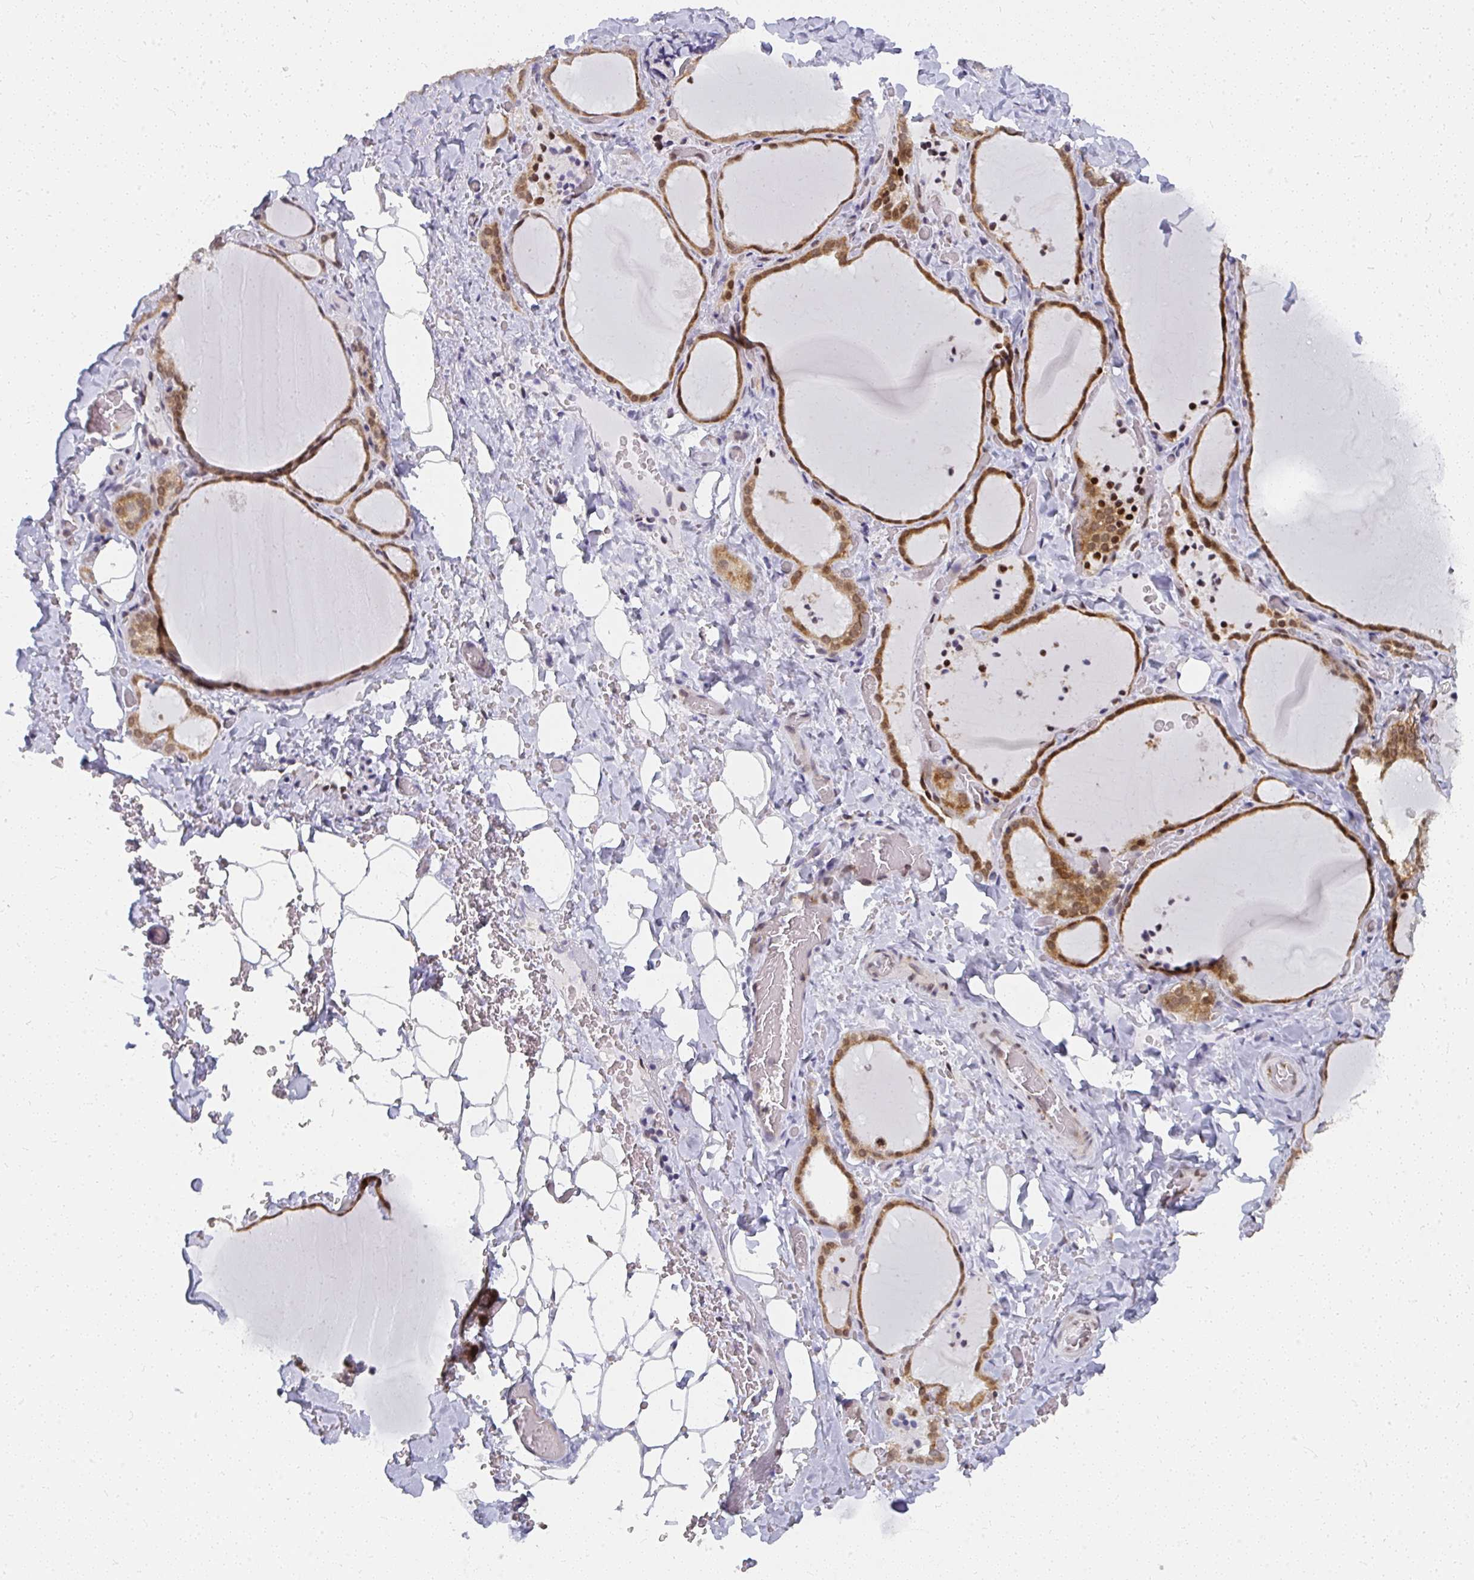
{"staining": {"intensity": "strong", "quantity": ">75%", "location": "cytoplasmic/membranous,nuclear"}, "tissue": "thyroid gland", "cell_type": "Glandular cells", "image_type": "normal", "snomed": [{"axis": "morphology", "description": "Normal tissue, NOS"}, {"axis": "topography", "description": "Thyroid gland"}], "caption": "Immunohistochemical staining of unremarkable human thyroid gland exhibits high levels of strong cytoplasmic/membranous,nuclear staining in approximately >75% of glandular cells. (IHC, brightfield microscopy, high magnification).", "gene": "SYNCRIP", "patient": {"sex": "female", "age": 22}}